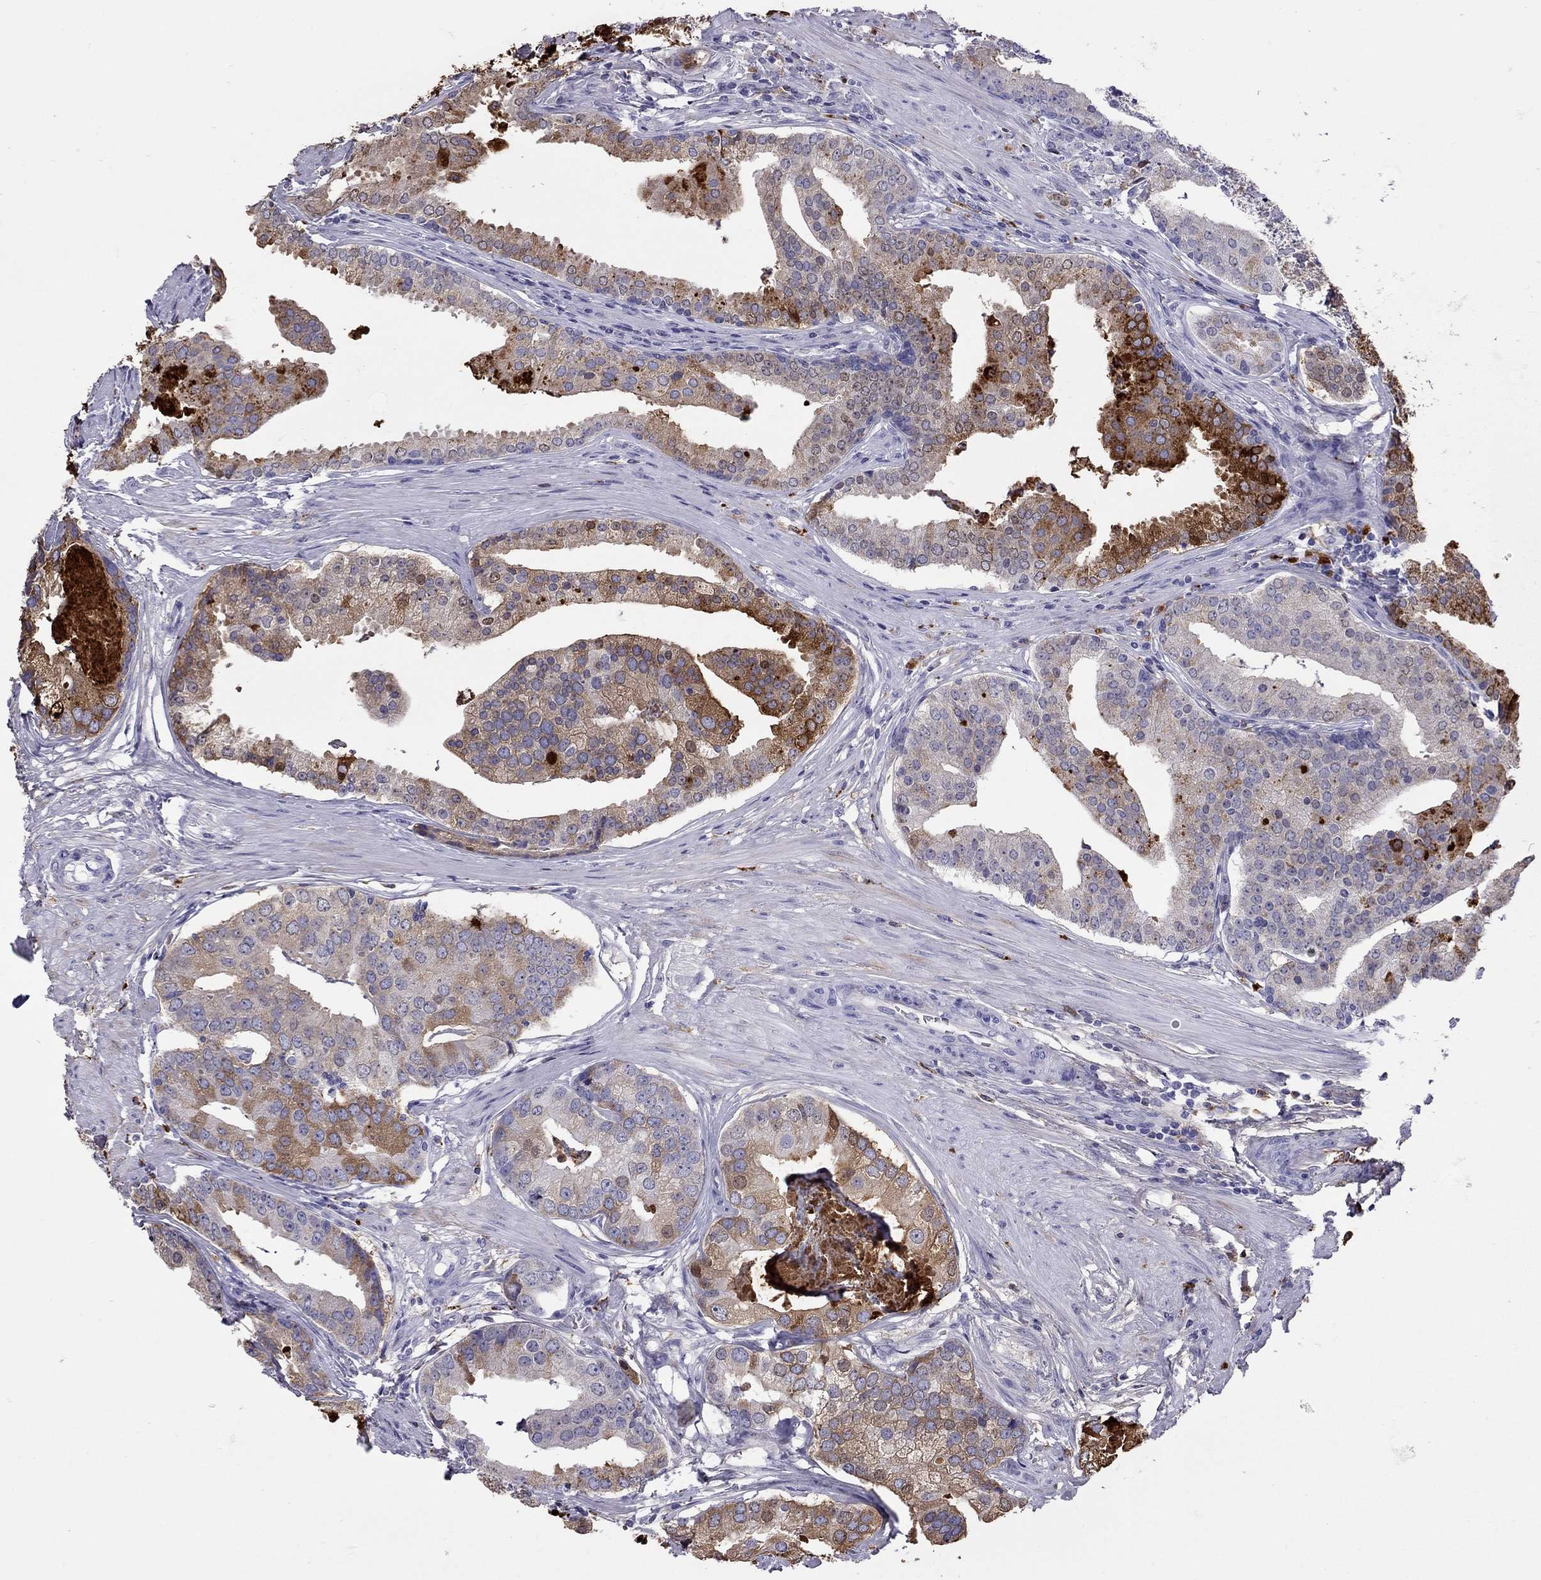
{"staining": {"intensity": "moderate", "quantity": ">75%", "location": "cytoplasmic/membranous"}, "tissue": "prostate cancer", "cell_type": "Tumor cells", "image_type": "cancer", "snomed": [{"axis": "morphology", "description": "Adenocarcinoma, NOS"}, {"axis": "topography", "description": "Prostate and seminal vesicle, NOS"}, {"axis": "topography", "description": "Prostate"}], "caption": "Immunohistochemistry staining of prostate cancer (adenocarcinoma), which displays medium levels of moderate cytoplasmic/membranous staining in approximately >75% of tumor cells indicating moderate cytoplasmic/membranous protein positivity. The staining was performed using DAB (brown) for protein detection and nuclei were counterstained in hematoxylin (blue).", "gene": "SERPINA3", "patient": {"sex": "male", "age": 44}}